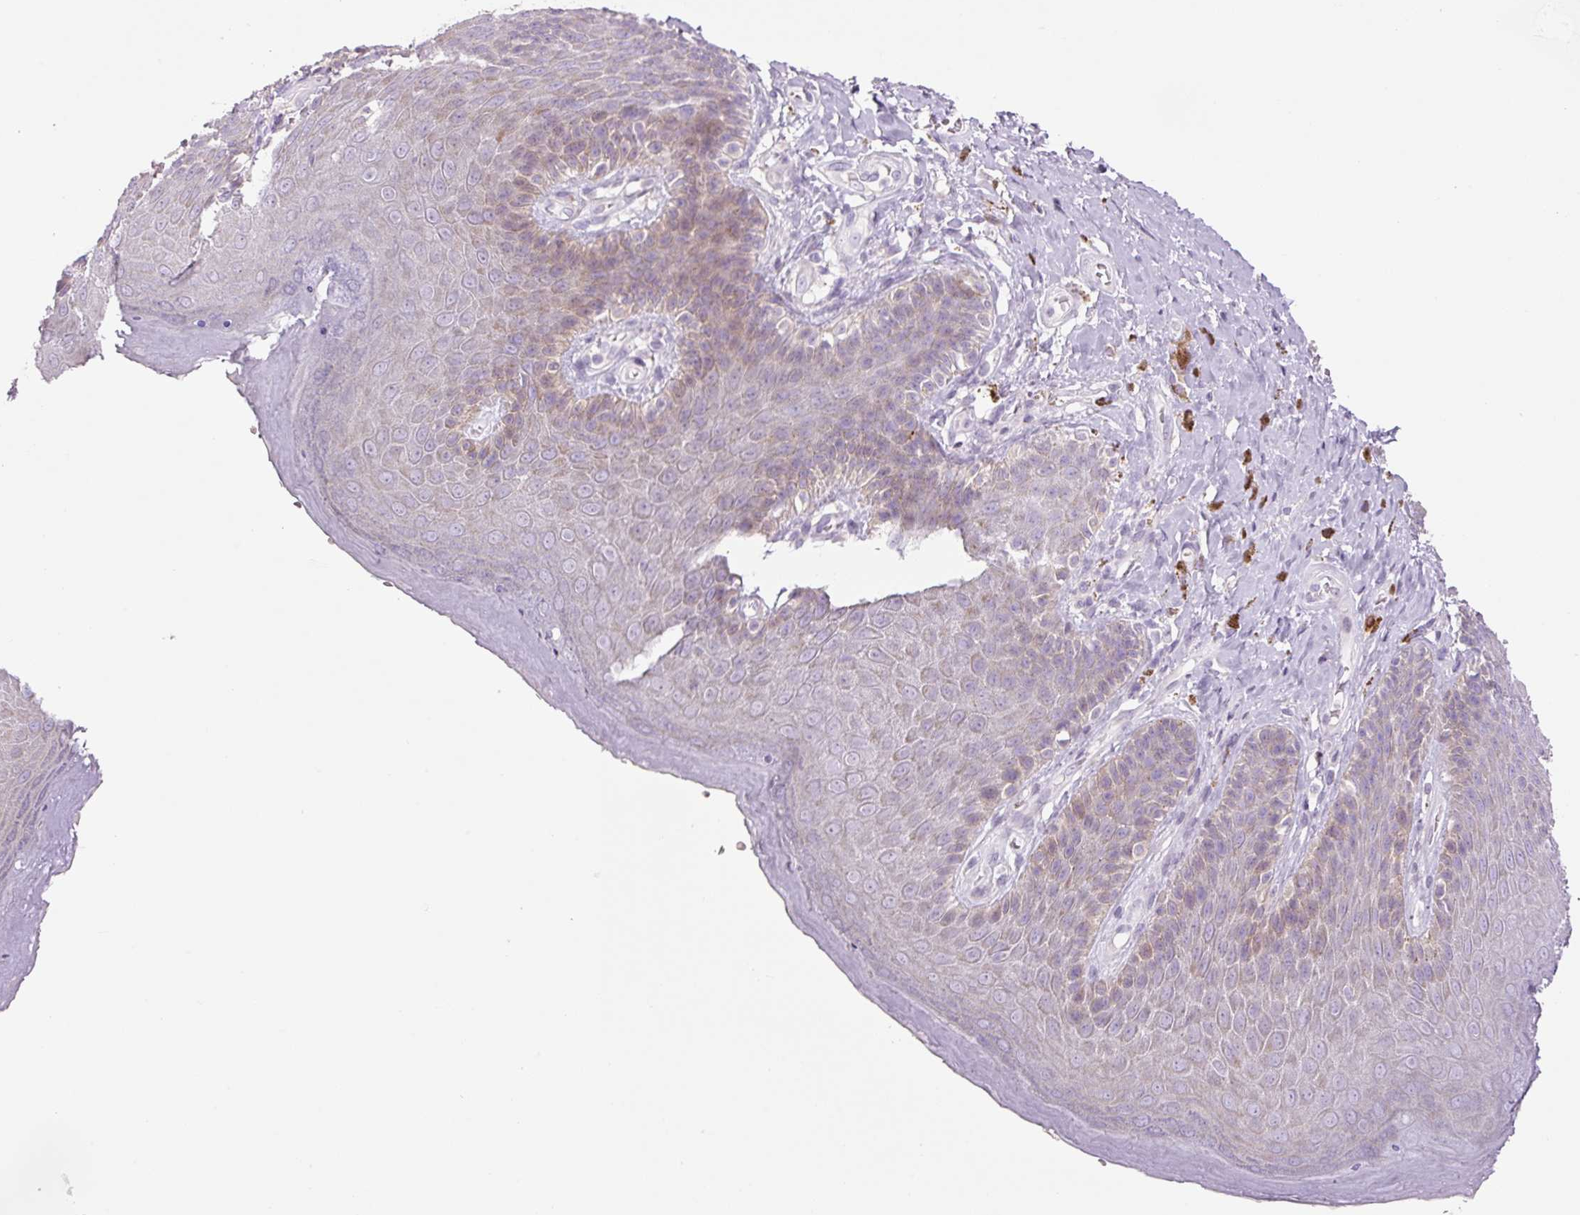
{"staining": {"intensity": "weak", "quantity": "25%-75%", "location": "cytoplasmic/membranous"}, "tissue": "skin", "cell_type": "Epidermal cells", "image_type": "normal", "snomed": [{"axis": "morphology", "description": "Normal tissue, NOS"}, {"axis": "topography", "description": "Anal"}, {"axis": "topography", "description": "Peripheral nerve tissue"}], "caption": "Immunohistochemistry (IHC) (DAB) staining of benign skin displays weak cytoplasmic/membranous protein expression in approximately 25%-75% of epidermal cells. The staining is performed using DAB (3,3'-diaminobenzidine) brown chromogen to label protein expression. The nuclei are counter-stained blue using hematoxylin.", "gene": "HAX1", "patient": {"sex": "male", "age": 53}}